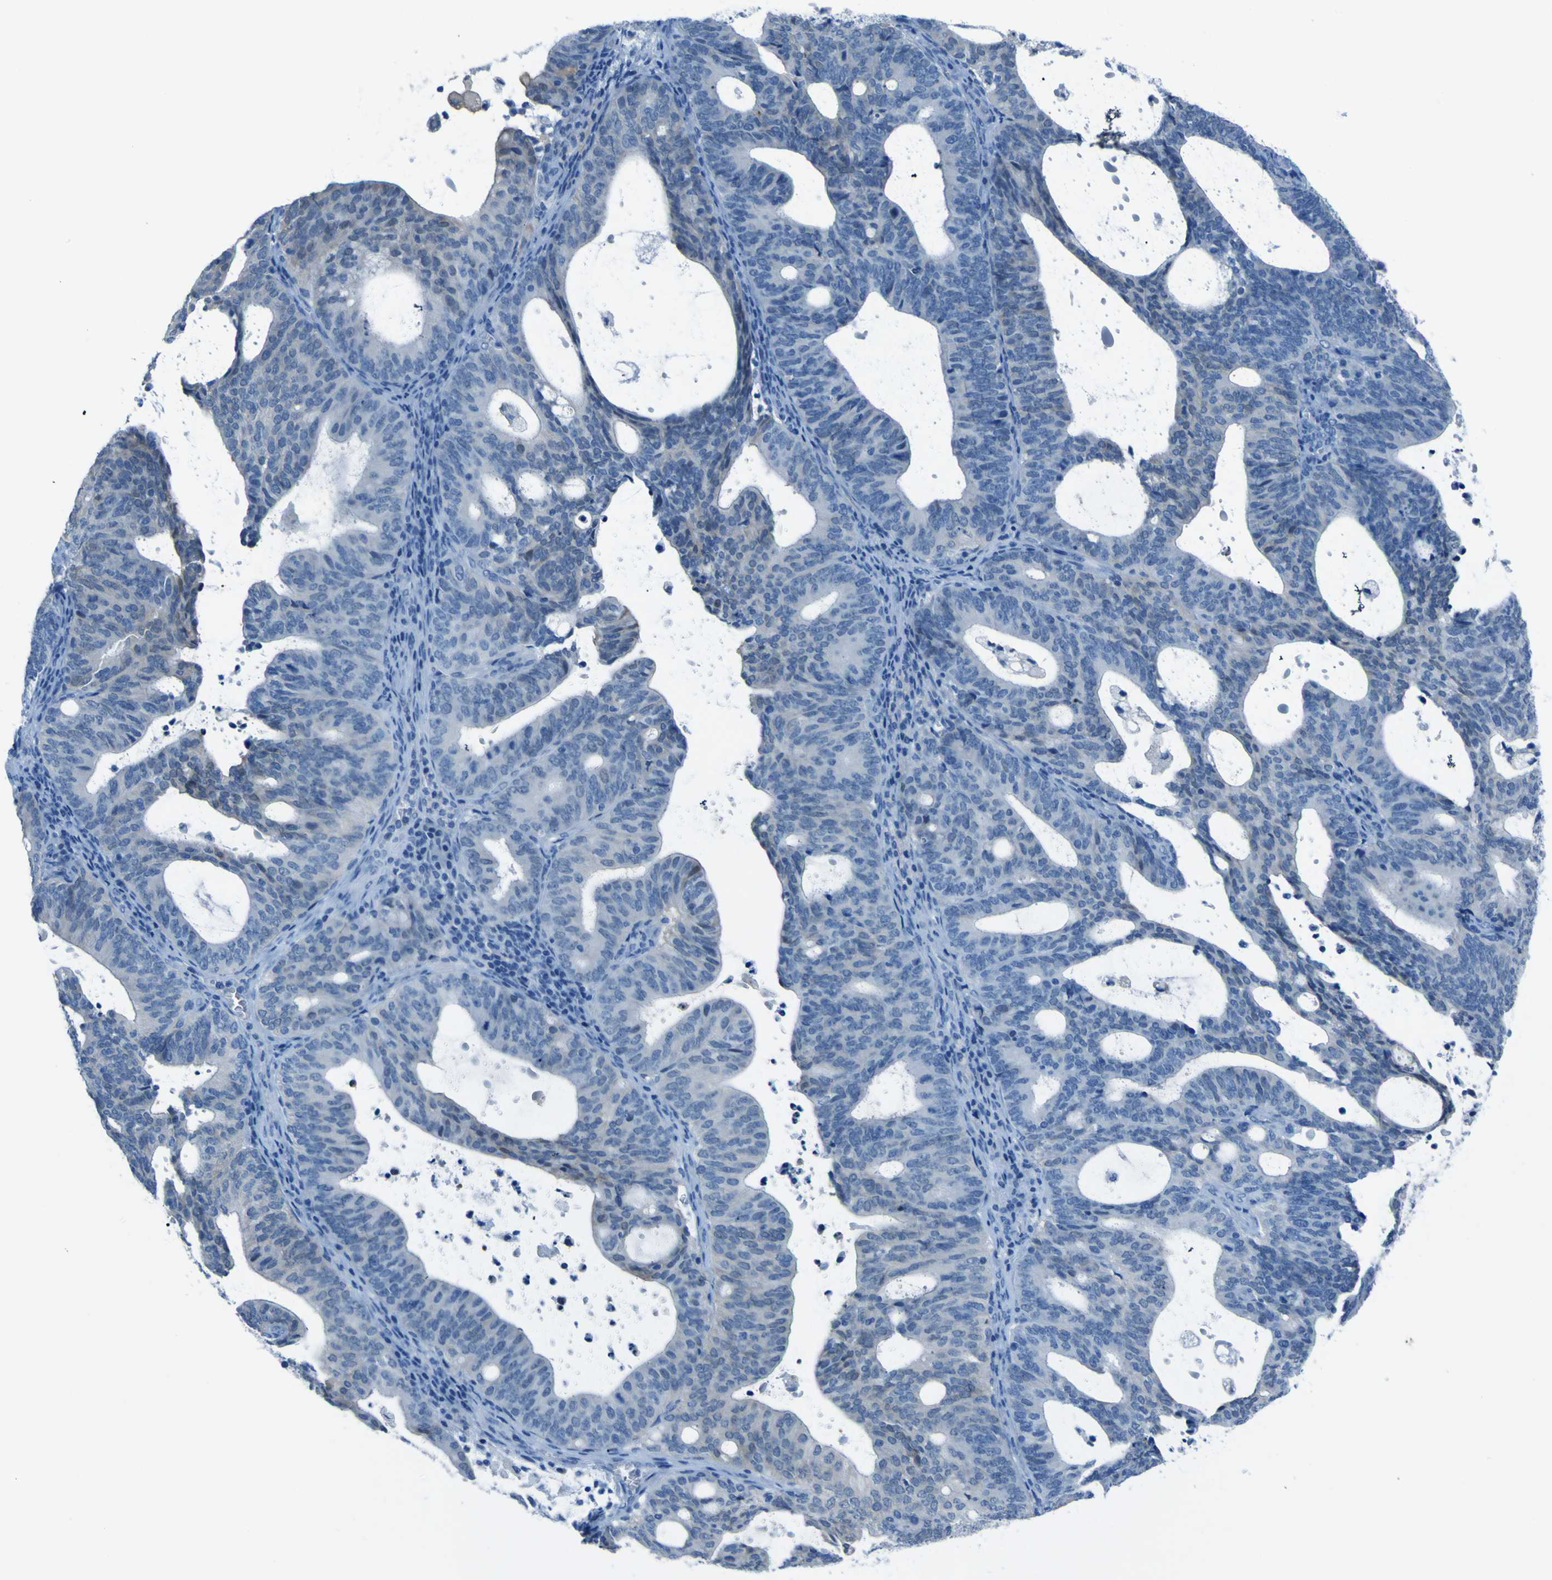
{"staining": {"intensity": "negative", "quantity": "none", "location": "none"}, "tissue": "endometrial cancer", "cell_type": "Tumor cells", "image_type": "cancer", "snomed": [{"axis": "morphology", "description": "Adenocarcinoma, NOS"}, {"axis": "topography", "description": "Uterus"}], "caption": "Human endometrial cancer stained for a protein using immunohistochemistry (IHC) displays no expression in tumor cells.", "gene": "PHKG1", "patient": {"sex": "female", "age": 83}}